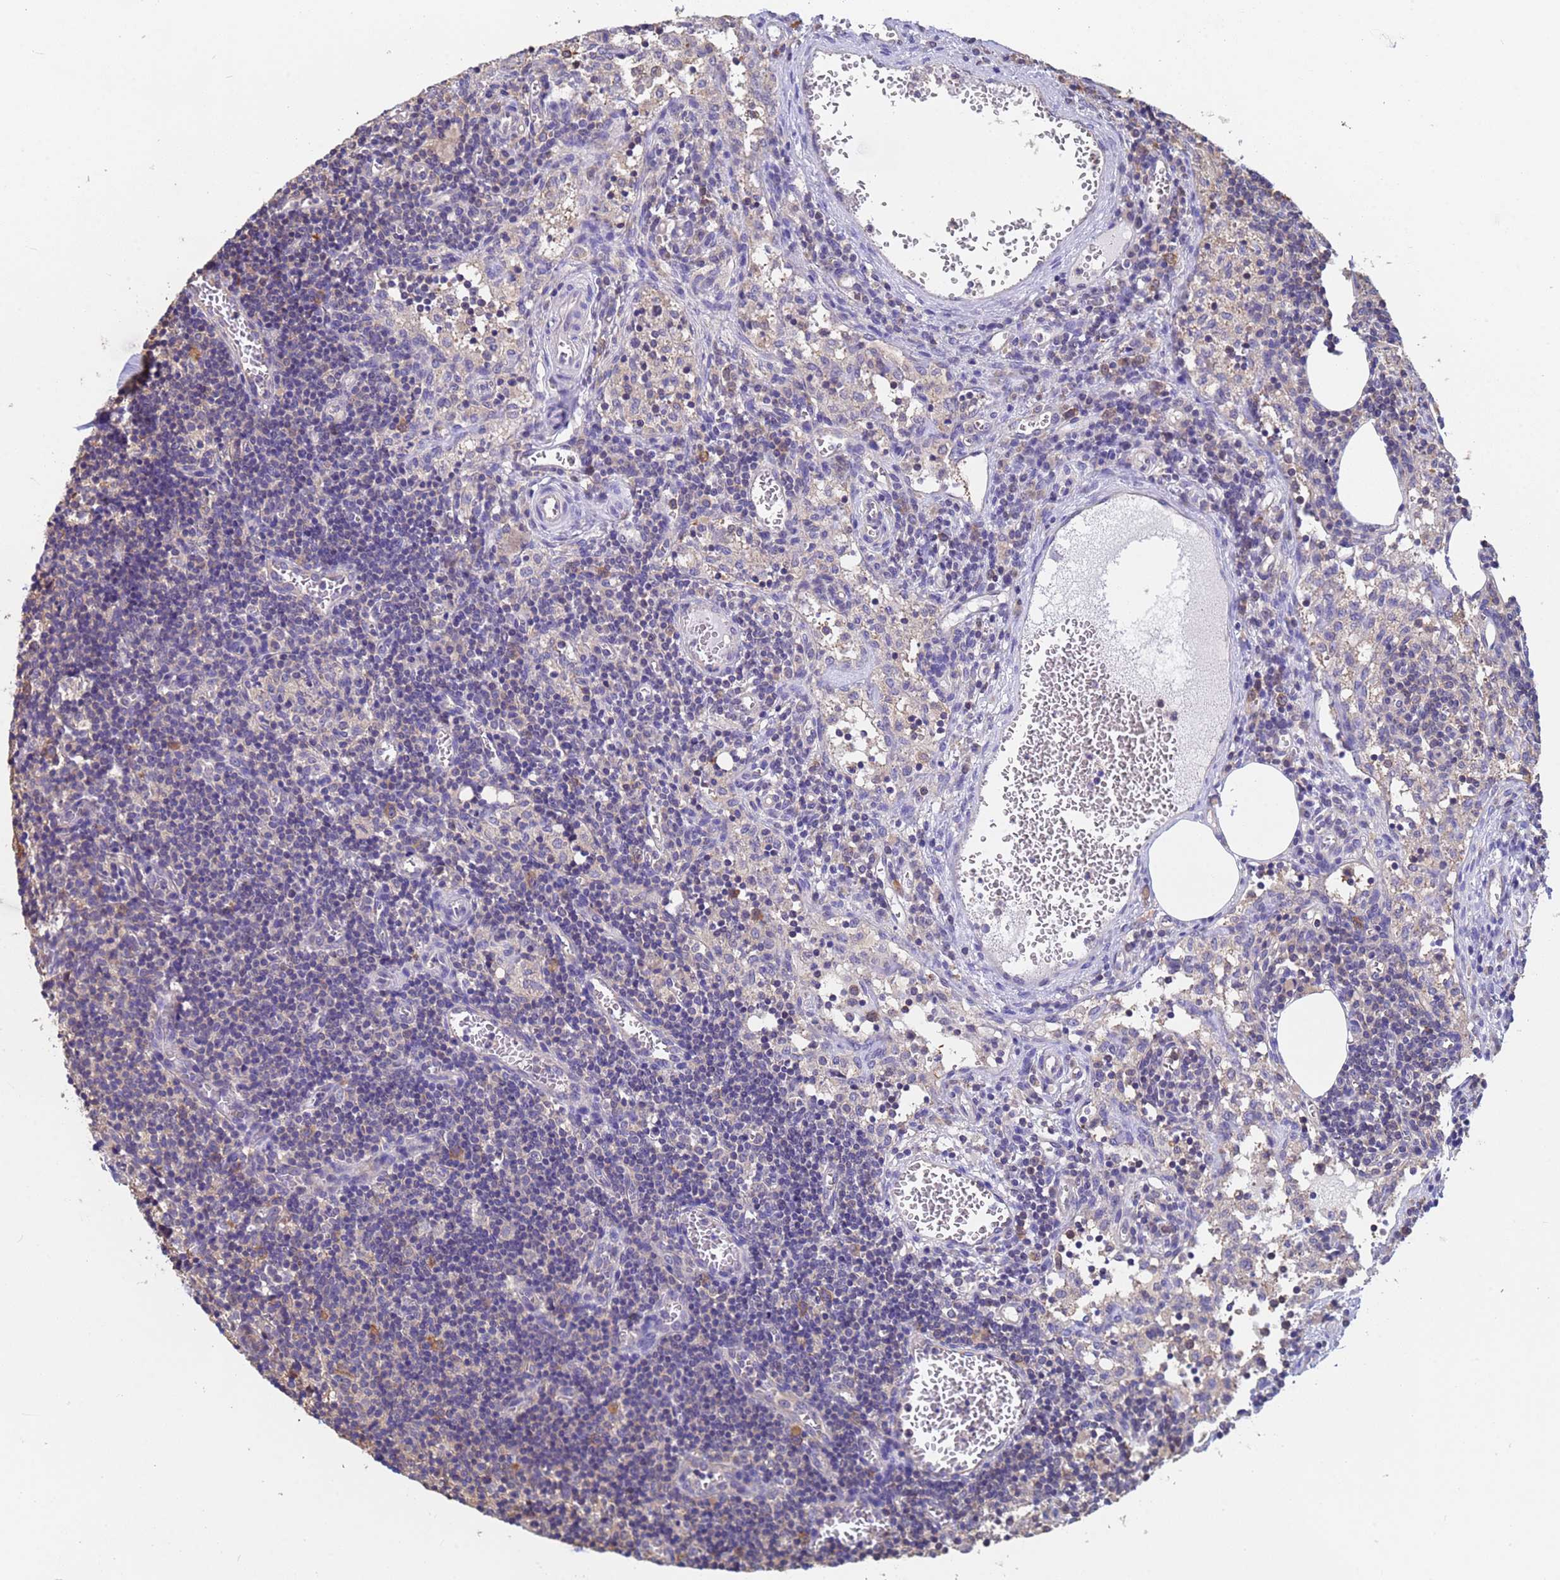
{"staining": {"intensity": "weak", "quantity": "25%-75%", "location": "cytoplasmic/membranous"}, "tissue": "lymph node", "cell_type": "Germinal center cells", "image_type": "normal", "snomed": [{"axis": "morphology", "description": "Normal tissue, NOS"}, {"axis": "topography", "description": "Lymph node"}], "caption": "Lymph node was stained to show a protein in brown. There is low levels of weak cytoplasmic/membranous expression in approximately 25%-75% of germinal center cells. (IHC, brightfield microscopy, high magnification).", "gene": "FAM25A", "patient": {"sex": "female", "age": 37}}